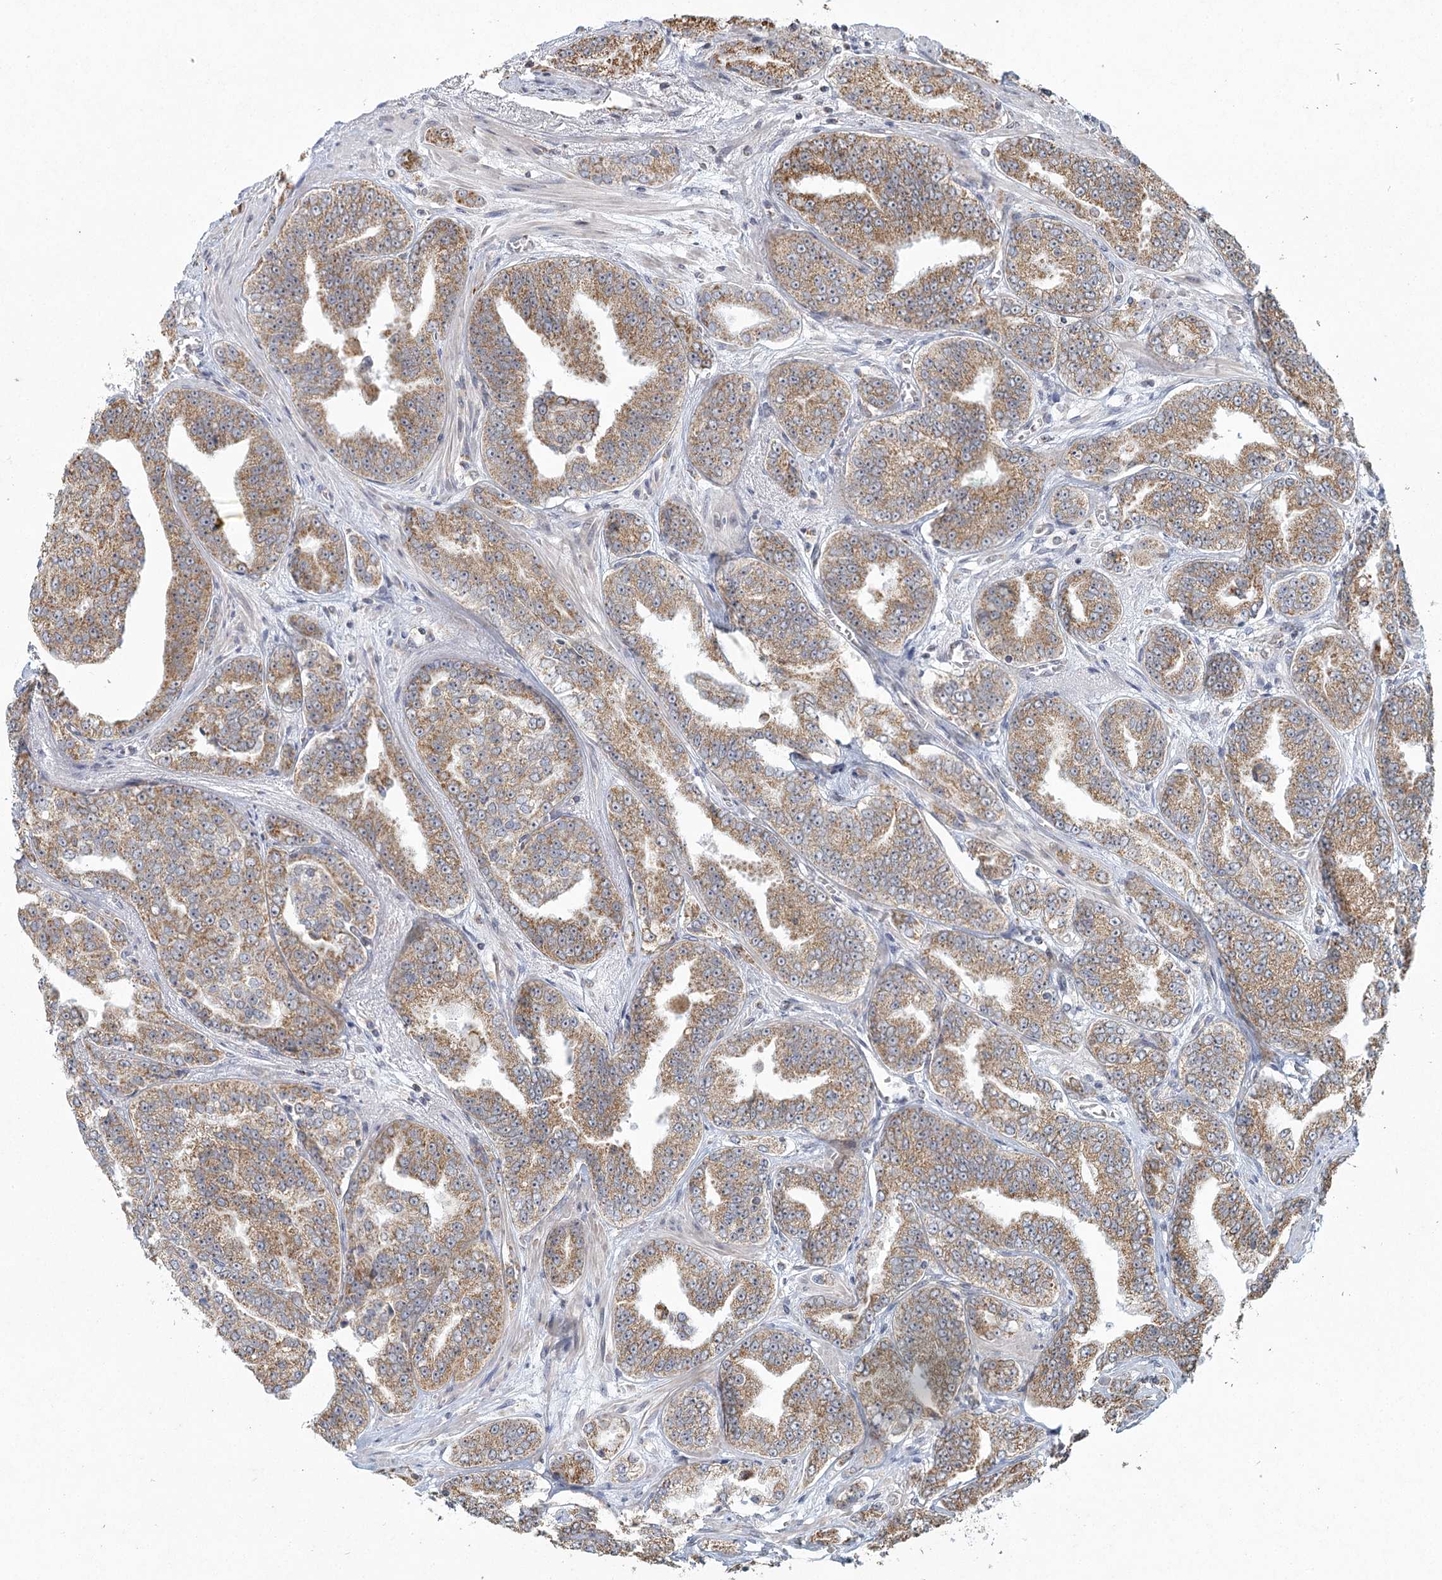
{"staining": {"intensity": "moderate", "quantity": ">75%", "location": "cytoplasmic/membranous"}, "tissue": "prostate cancer", "cell_type": "Tumor cells", "image_type": "cancer", "snomed": [{"axis": "morphology", "description": "Adenocarcinoma, High grade"}, {"axis": "topography", "description": "Prostate"}], "caption": "Protein expression analysis of human prostate high-grade adenocarcinoma reveals moderate cytoplasmic/membranous positivity in about >75% of tumor cells. (DAB IHC, brown staining for protein, blue staining for nuclei).", "gene": "LACTB", "patient": {"sex": "male", "age": 71}}